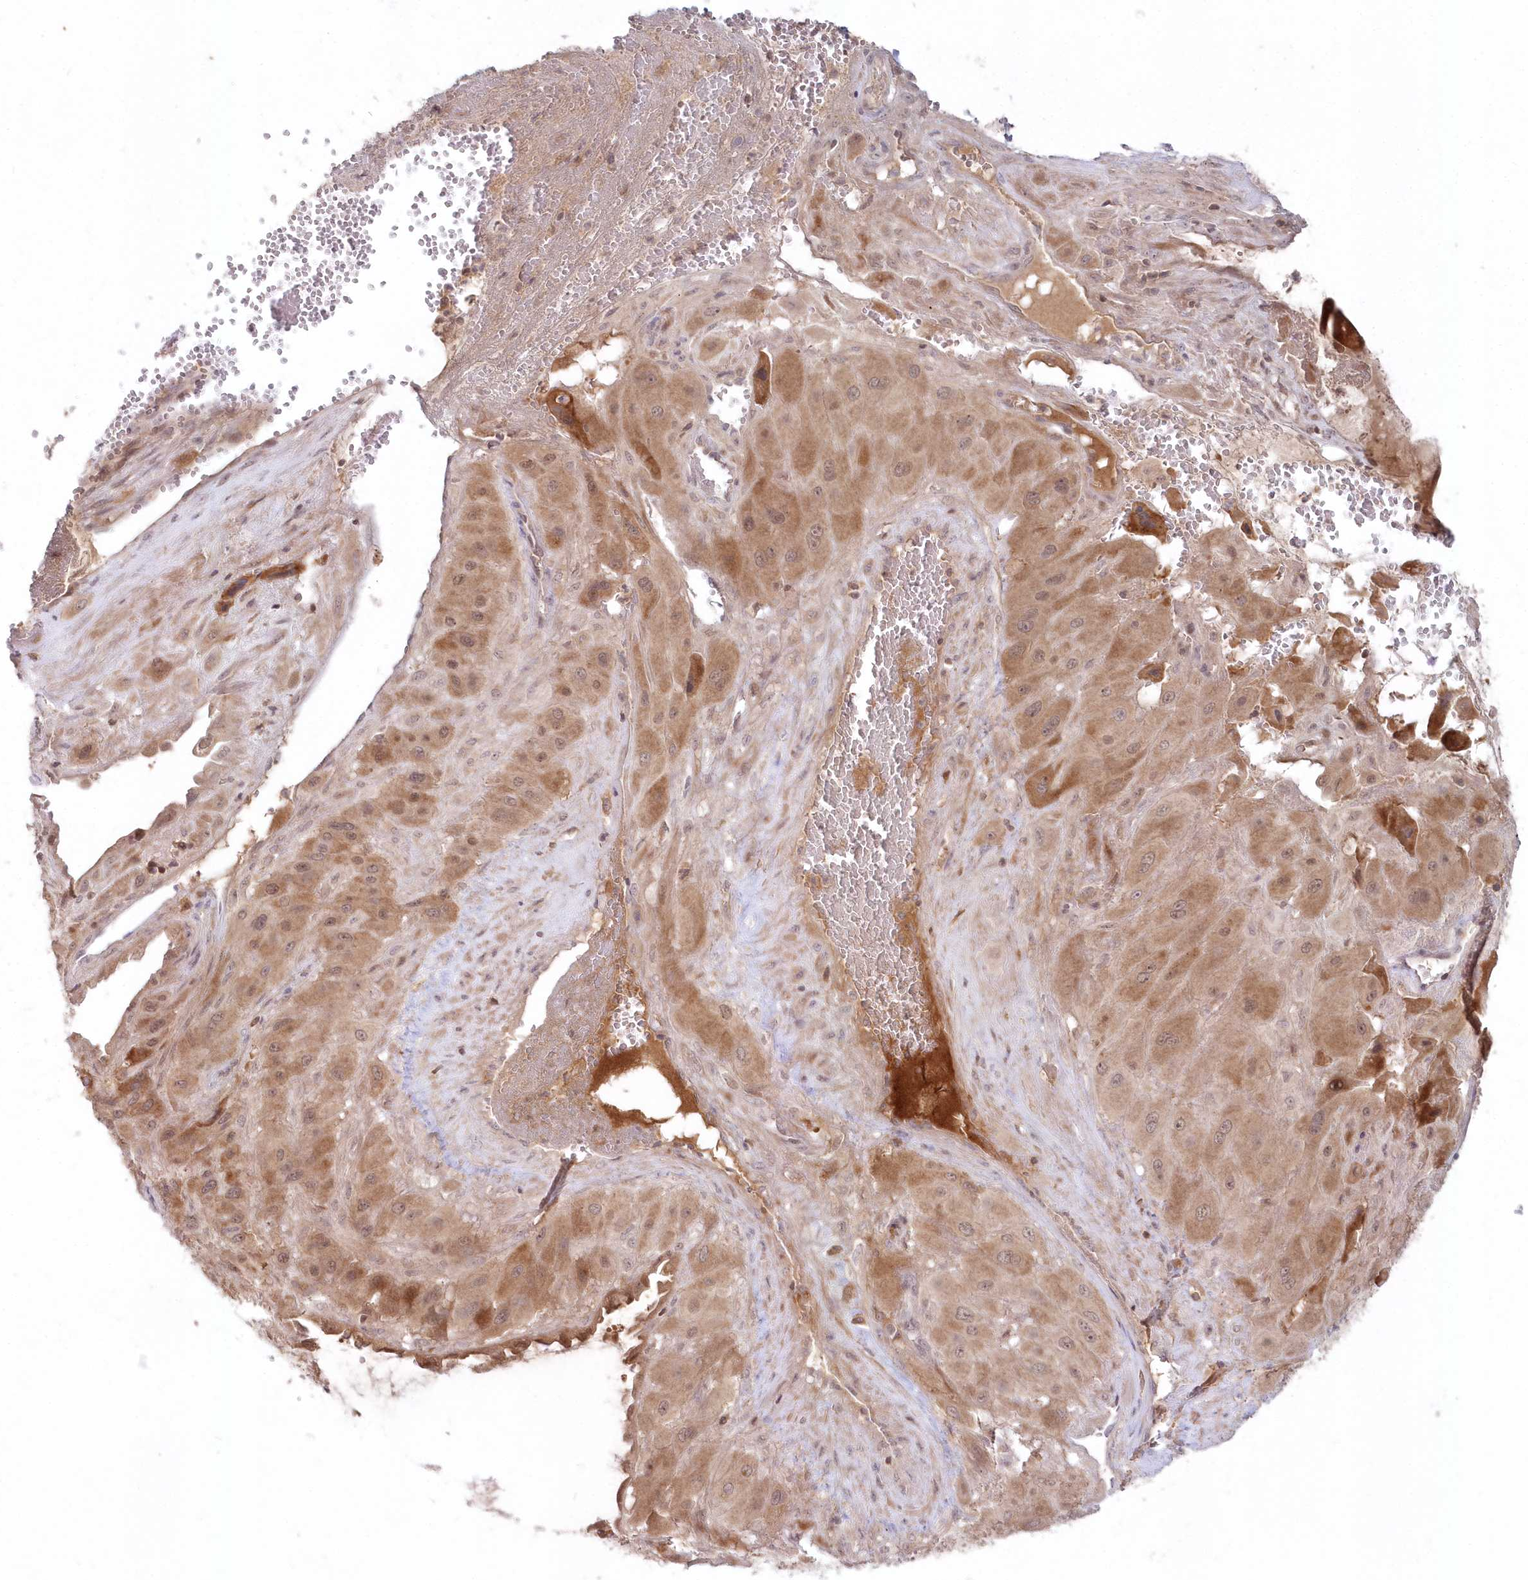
{"staining": {"intensity": "moderate", "quantity": ">75%", "location": "cytoplasmic/membranous,nuclear"}, "tissue": "cervical cancer", "cell_type": "Tumor cells", "image_type": "cancer", "snomed": [{"axis": "morphology", "description": "Squamous cell carcinoma, NOS"}, {"axis": "topography", "description": "Cervix"}], "caption": "Cervical squamous cell carcinoma stained for a protein displays moderate cytoplasmic/membranous and nuclear positivity in tumor cells.", "gene": "ASCC1", "patient": {"sex": "female", "age": 34}}